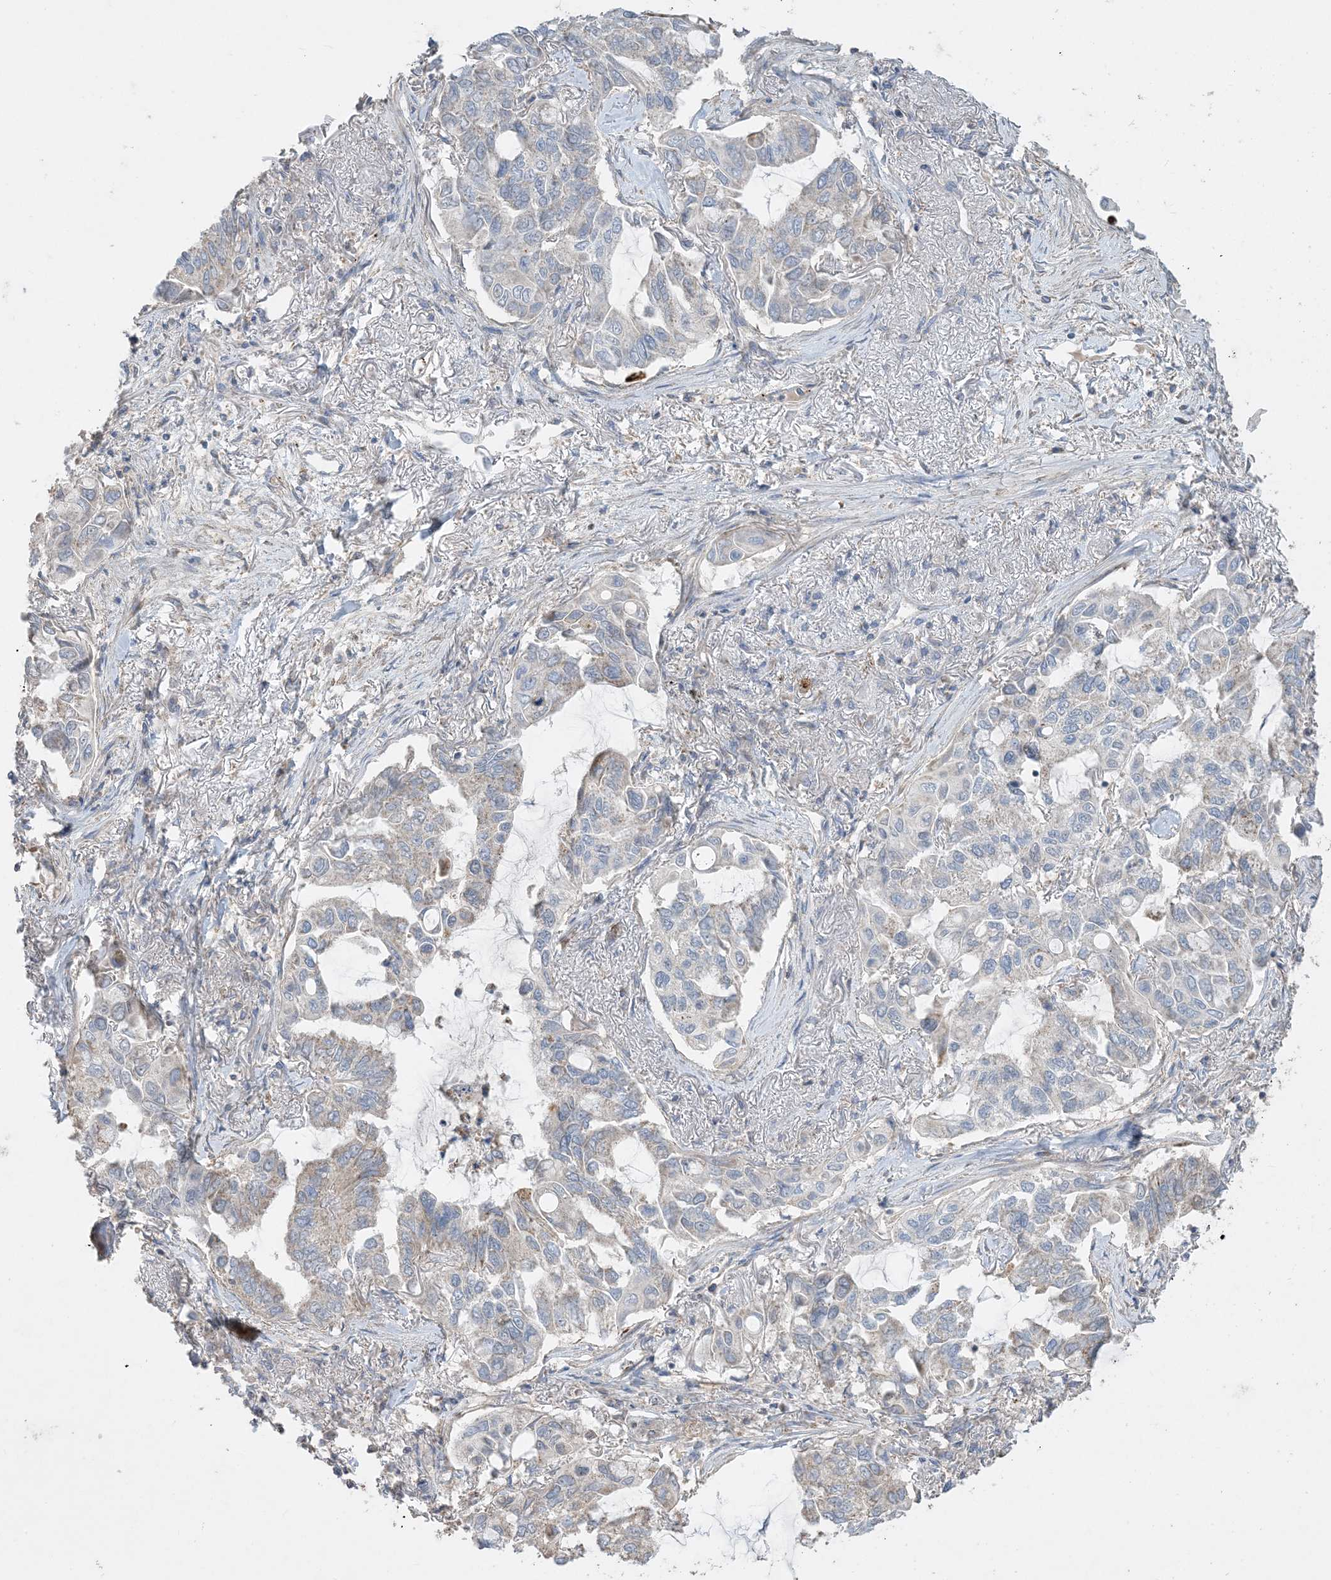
{"staining": {"intensity": "weak", "quantity": "<25%", "location": "cytoplasmic/membranous"}, "tissue": "lung cancer", "cell_type": "Tumor cells", "image_type": "cancer", "snomed": [{"axis": "morphology", "description": "Adenocarcinoma, NOS"}, {"axis": "topography", "description": "Lung"}], "caption": "The immunohistochemistry photomicrograph has no significant staining in tumor cells of adenocarcinoma (lung) tissue.", "gene": "ECHDC1", "patient": {"sex": "male", "age": 64}}